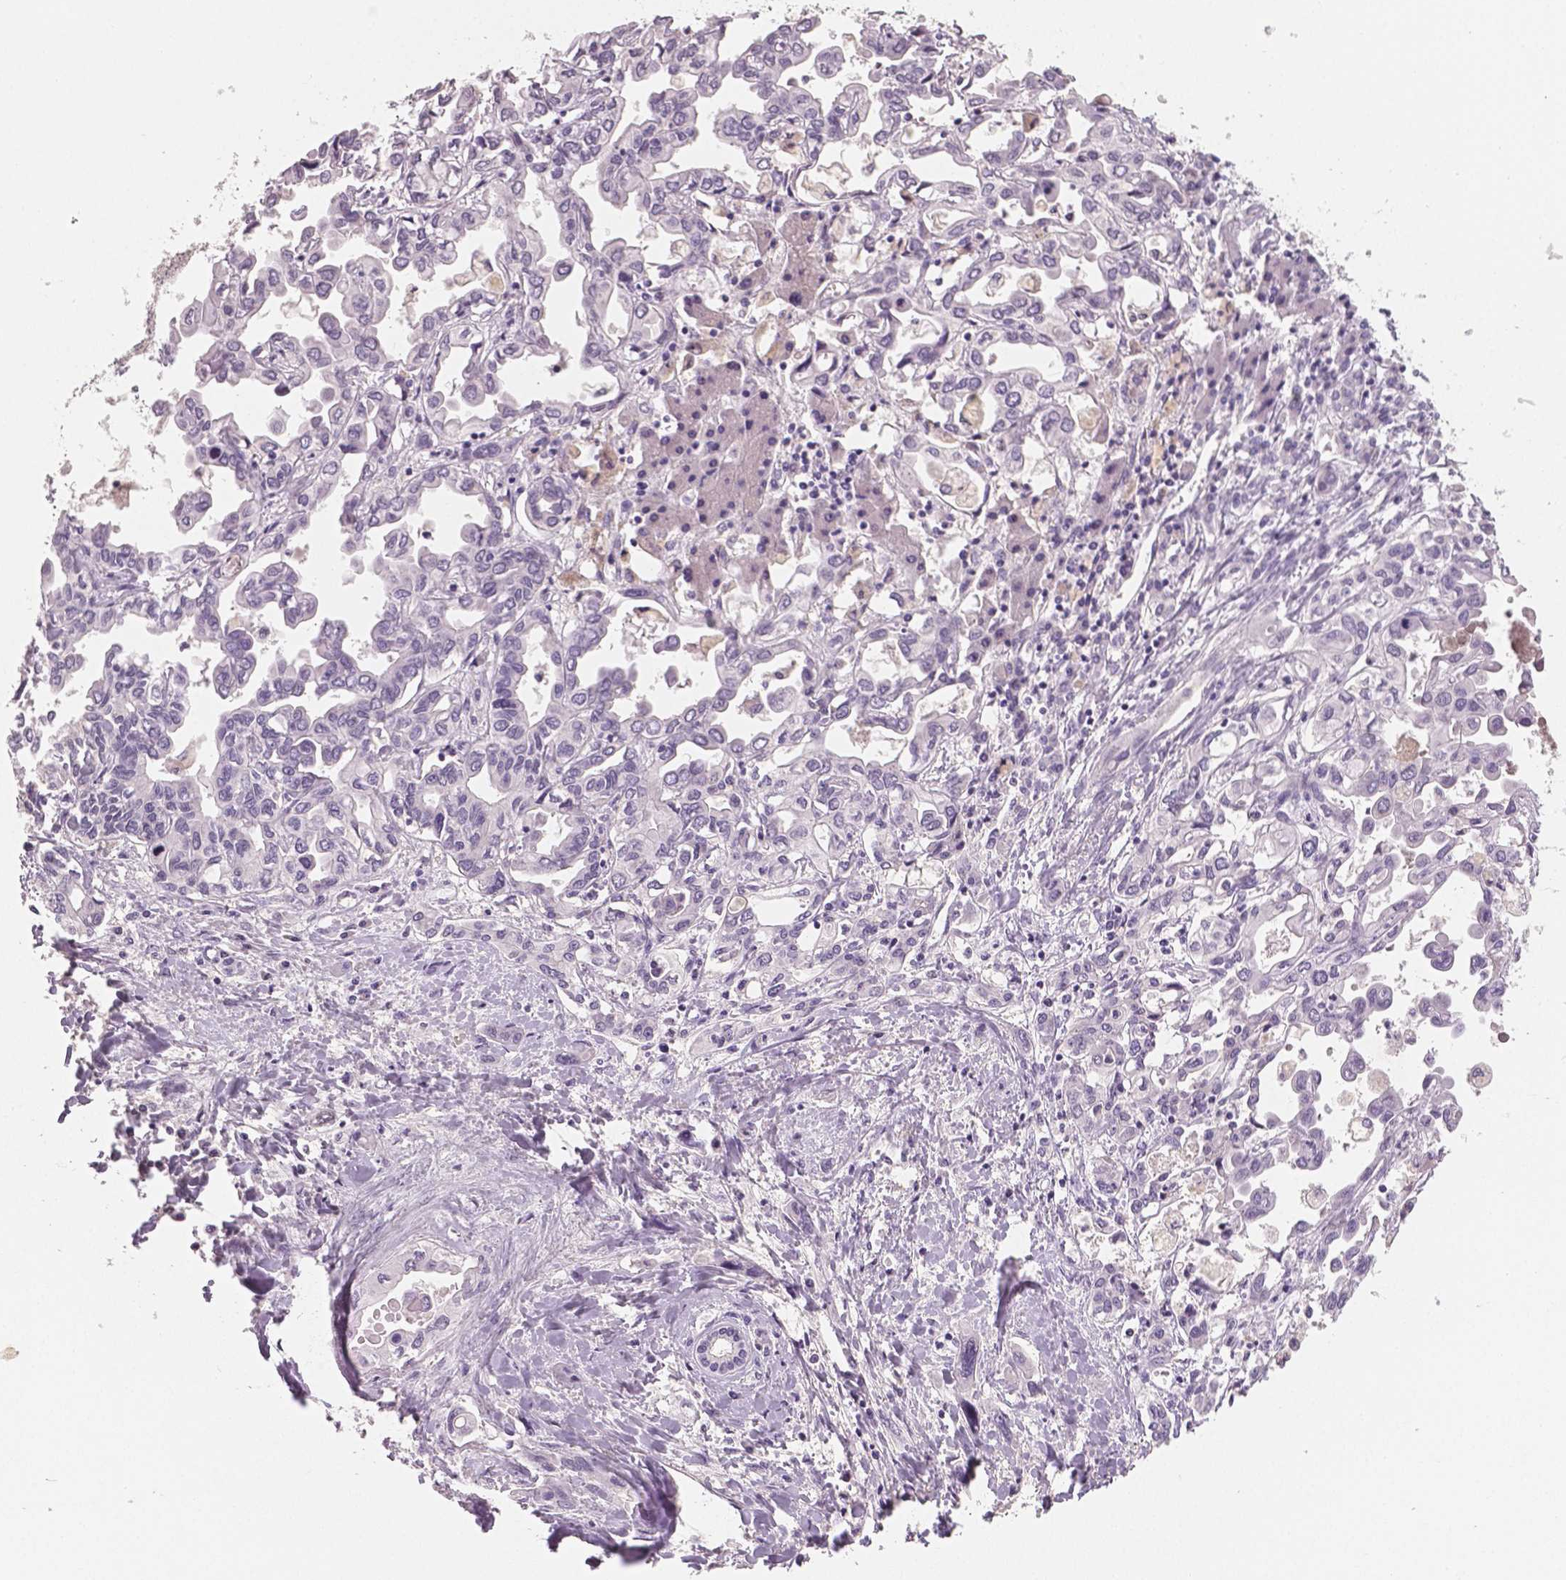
{"staining": {"intensity": "negative", "quantity": "none", "location": "none"}, "tissue": "liver cancer", "cell_type": "Tumor cells", "image_type": "cancer", "snomed": [{"axis": "morphology", "description": "Cholangiocarcinoma"}, {"axis": "topography", "description": "Liver"}], "caption": "Tumor cells are negative for brown protein staining in liver cholangiocarcinoma.", "gene": "TSPAN7", "patient": {"sex": "female", "age": 64}}